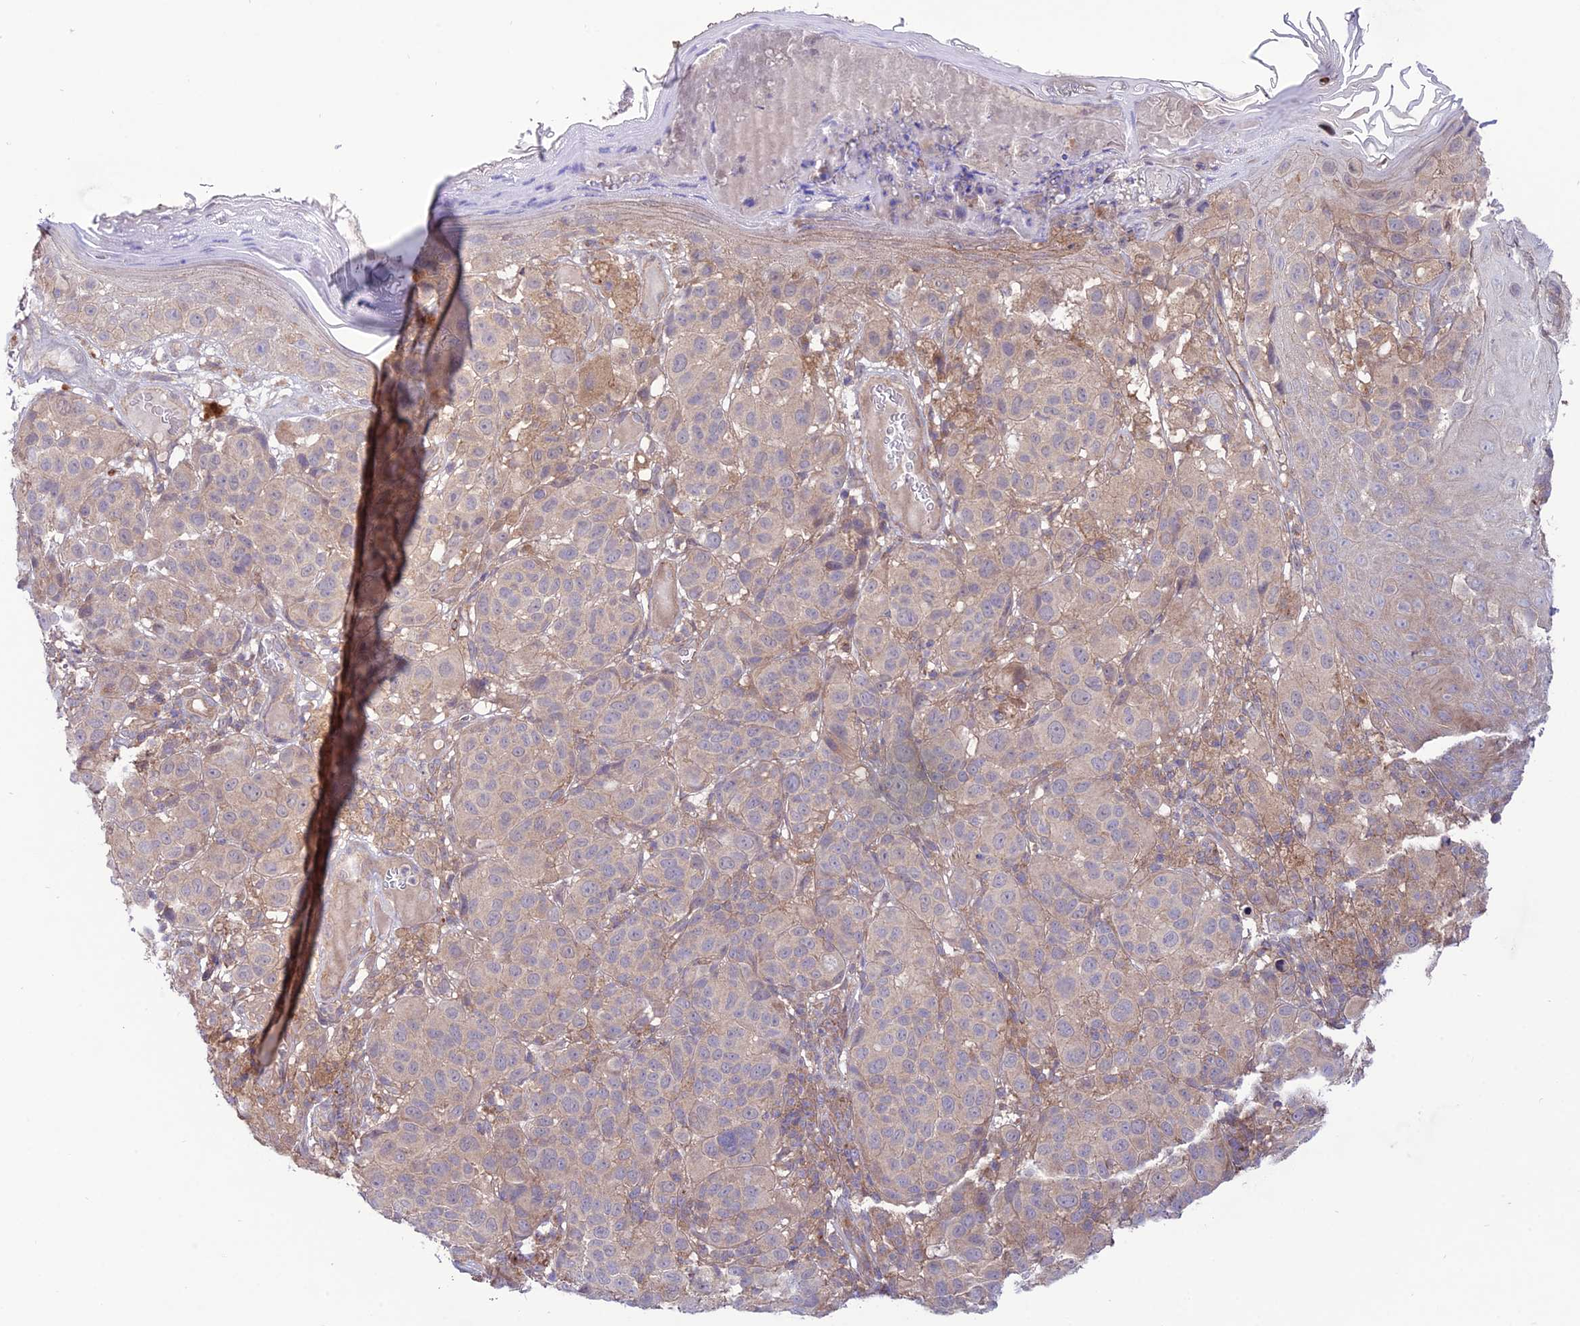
{"staining": {"intensity": "moderate", "quantity": "<25%", "location": "cytoplasmic/membranous"}, "tissue": "melanoma", "cell_type": "Tumor cells", "image_type": "cancer", "snomed": [{"axis": "morphology", "description": "Malignant melanoma, NOS"}, {"axis": "topography", "description": "Skin"}], "caption": "An image of human malignant melanoma stained for a protein displays moderate cytoplasmic/membranous brown staining in tumor cells.", "gene": "PPIL3", "patient": {"sex": "male", "age": 38}}